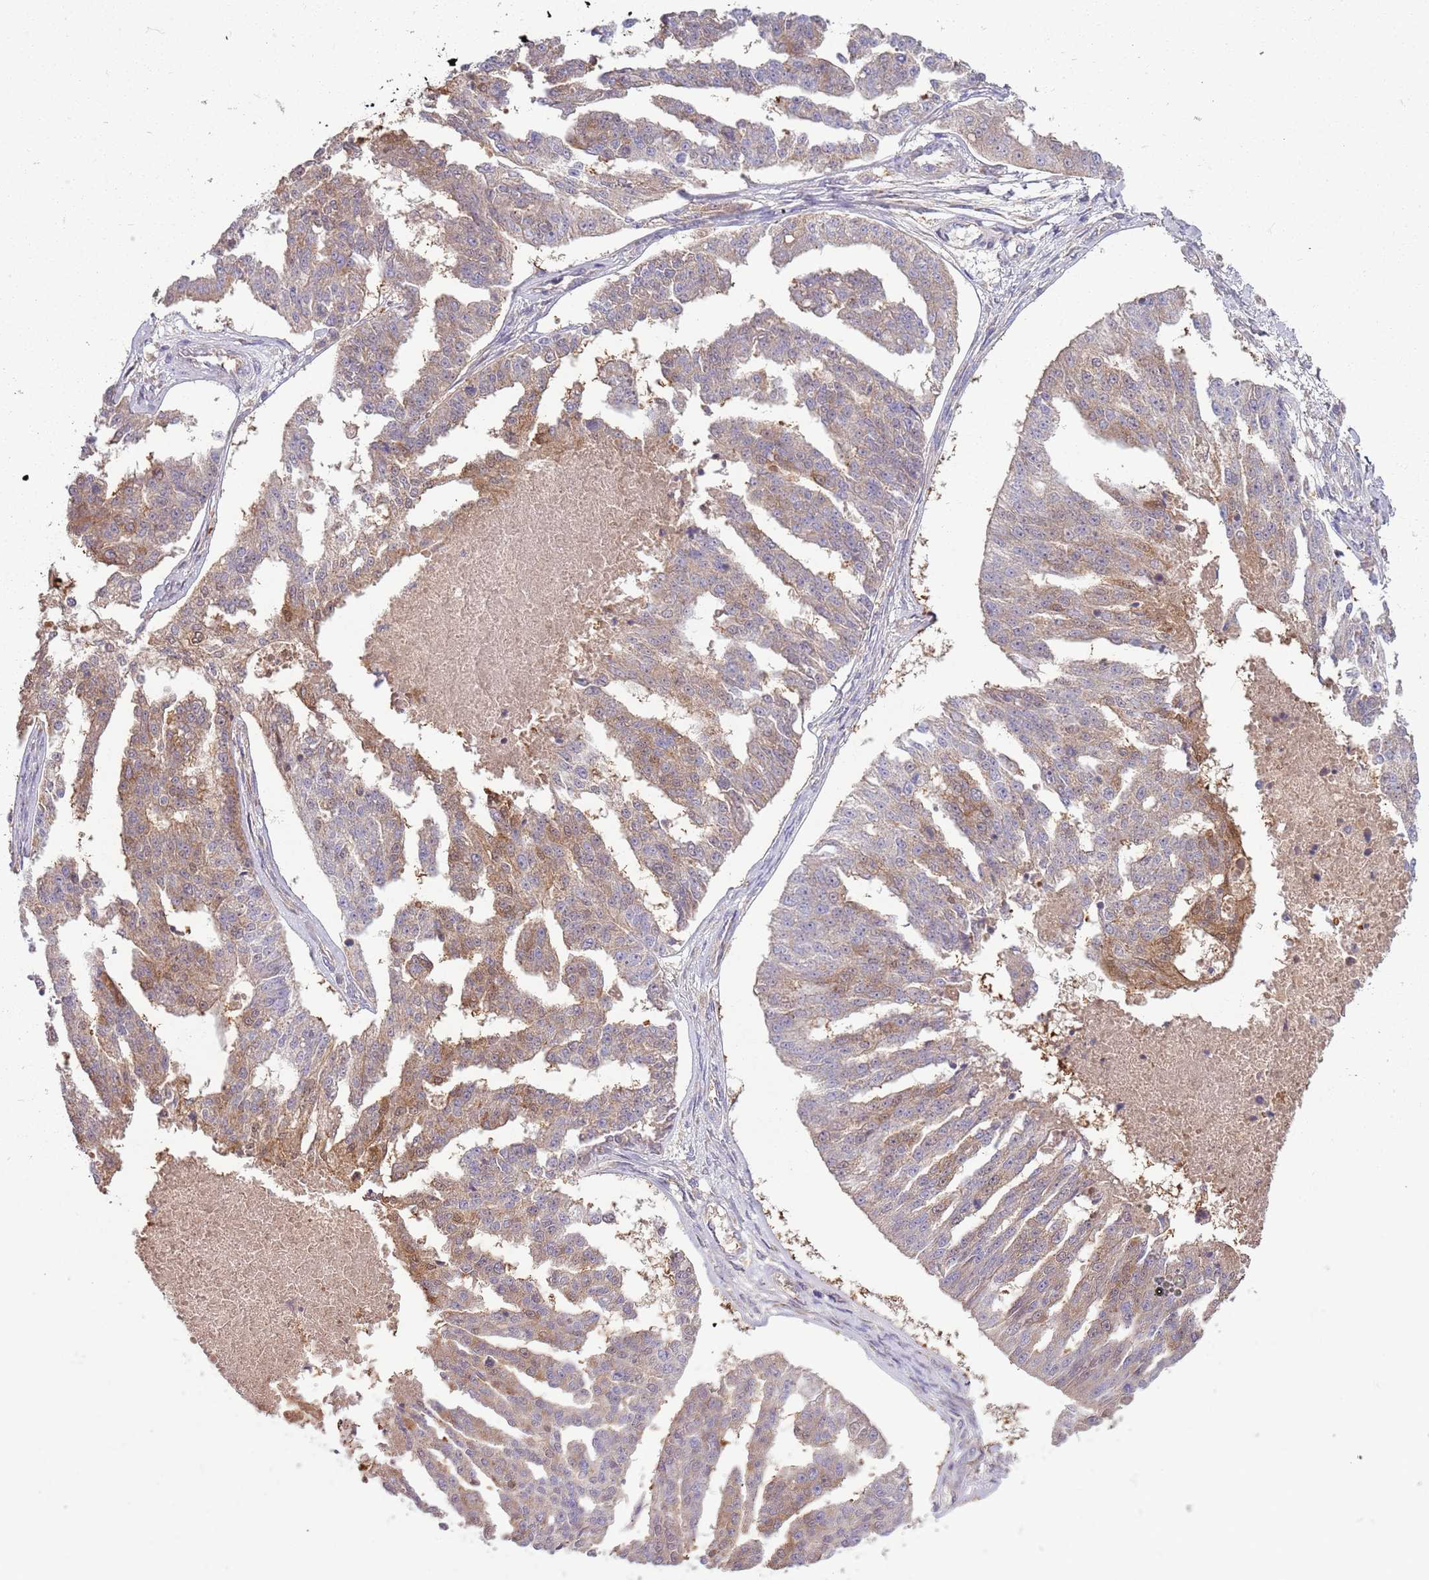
{"staining": {"intensity": "moderate", "quantity": "25%-75%", "location": "cytoplasmic/membranous"}, "tissue": "ovarian cancer", "cell_type": "Tumor cells", "image_type": "cancer", "snomed": [{"axis": "morphology", "description": "Cystadenocarcinoma, serous, NOS"}, {"axis": "topography", "description": "Ovary"}], "caption": "There is medium levels of moderate cytoplasmic/membranous staining in tumor cells of ovarian cancer, as demonstrated by immunohistochemical staining (brown color).", "gene": "FECH", "patient": {"sex": "female", "age": 58}}